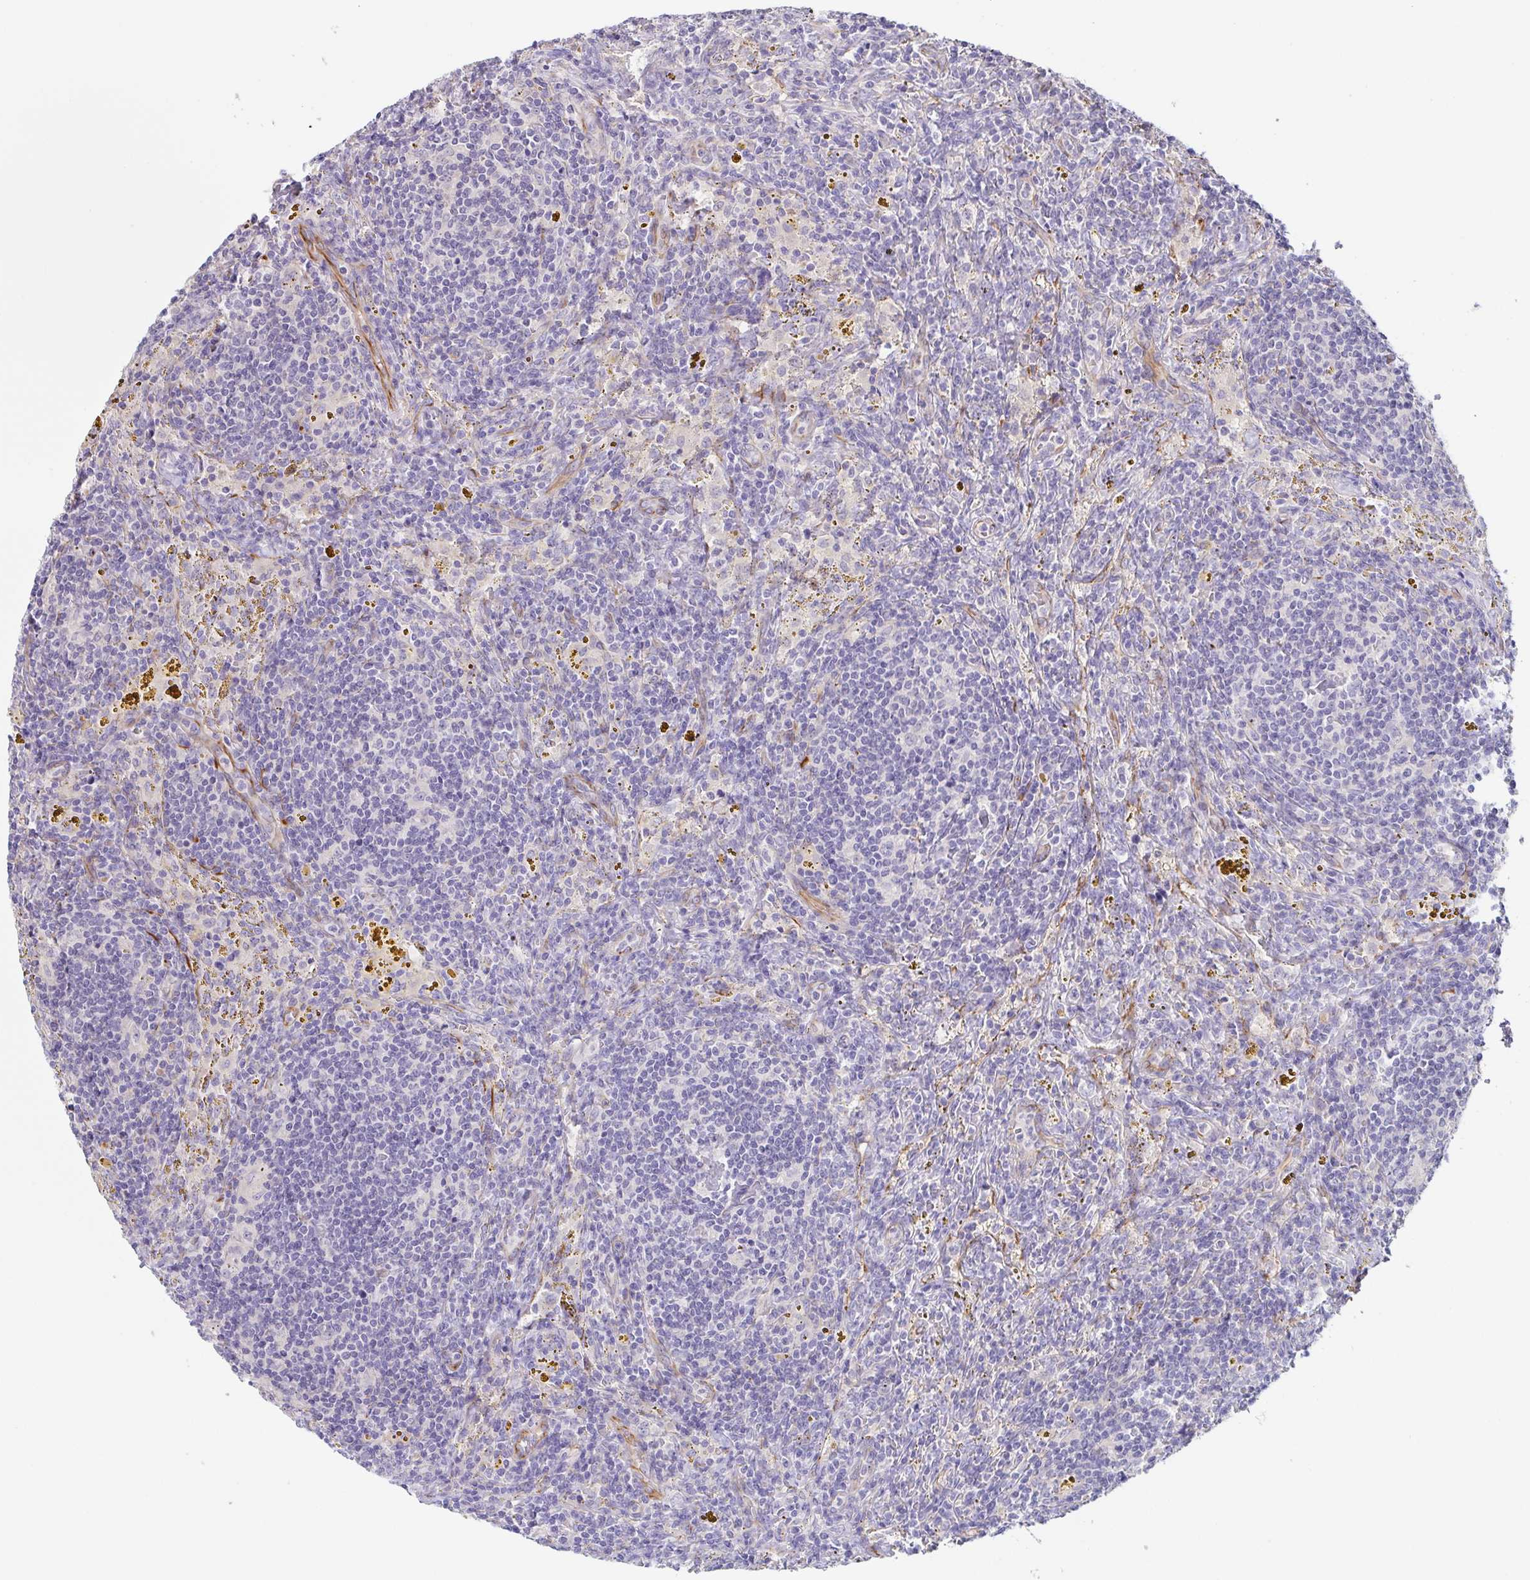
{"staining": {"intensity": "negative", "quantity": "none", "location": "none"}, "tissue": "lymphoma", "cell_type": "Tumor cells", "image_type": "cancer", "snomed": [{"axis": "morphology", "description": "Malignant lymphoma, non-Hodgkin's type, Low grade"}, {"axis": "topography", "description": "Spleen"}], "caption": "A photomicrograph of human lymphoma is negative for staining in tumor cells.", "gene": "COL17A1", "patient": {"sex": "female", "age": 70}}